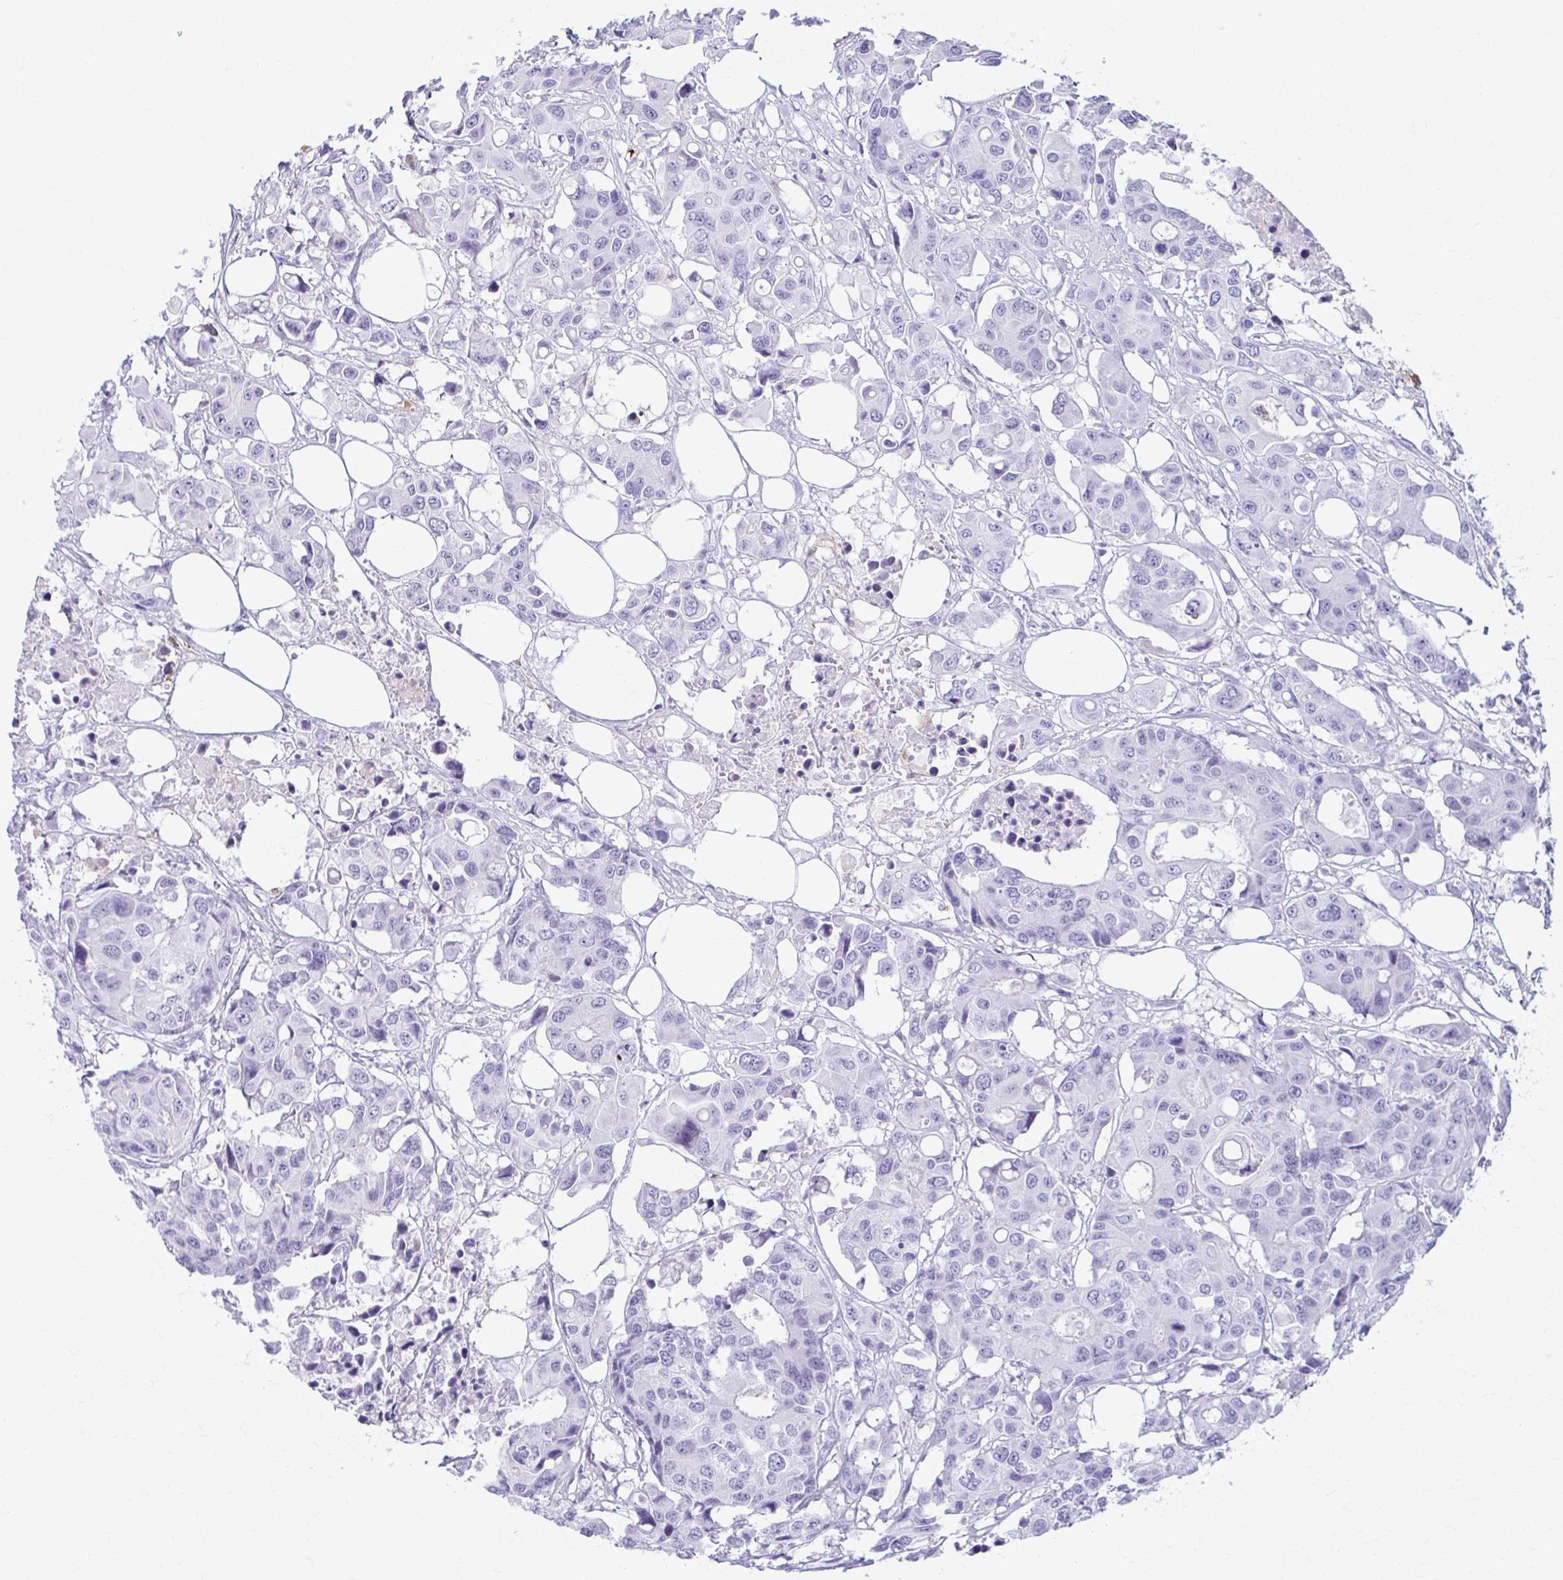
{"staining": {"intensity": "negative", "quantity": "none", "location": "none"}, "tissue": "colorectal cancer", "cell_type": "Tumor cells", "image_type": "cancer", "snomed": [{"axis": "morphology", "description": "Adenocarcinoma, NOS"}, {"axis": "topography", "description": "Colon"}], "caption": "The IHC micrograph has no significant positivity in tumor cells of colorectal cancer tissue.", "gene": "LDLRAP1", "patient": {"sex": "male", "age": 77}}